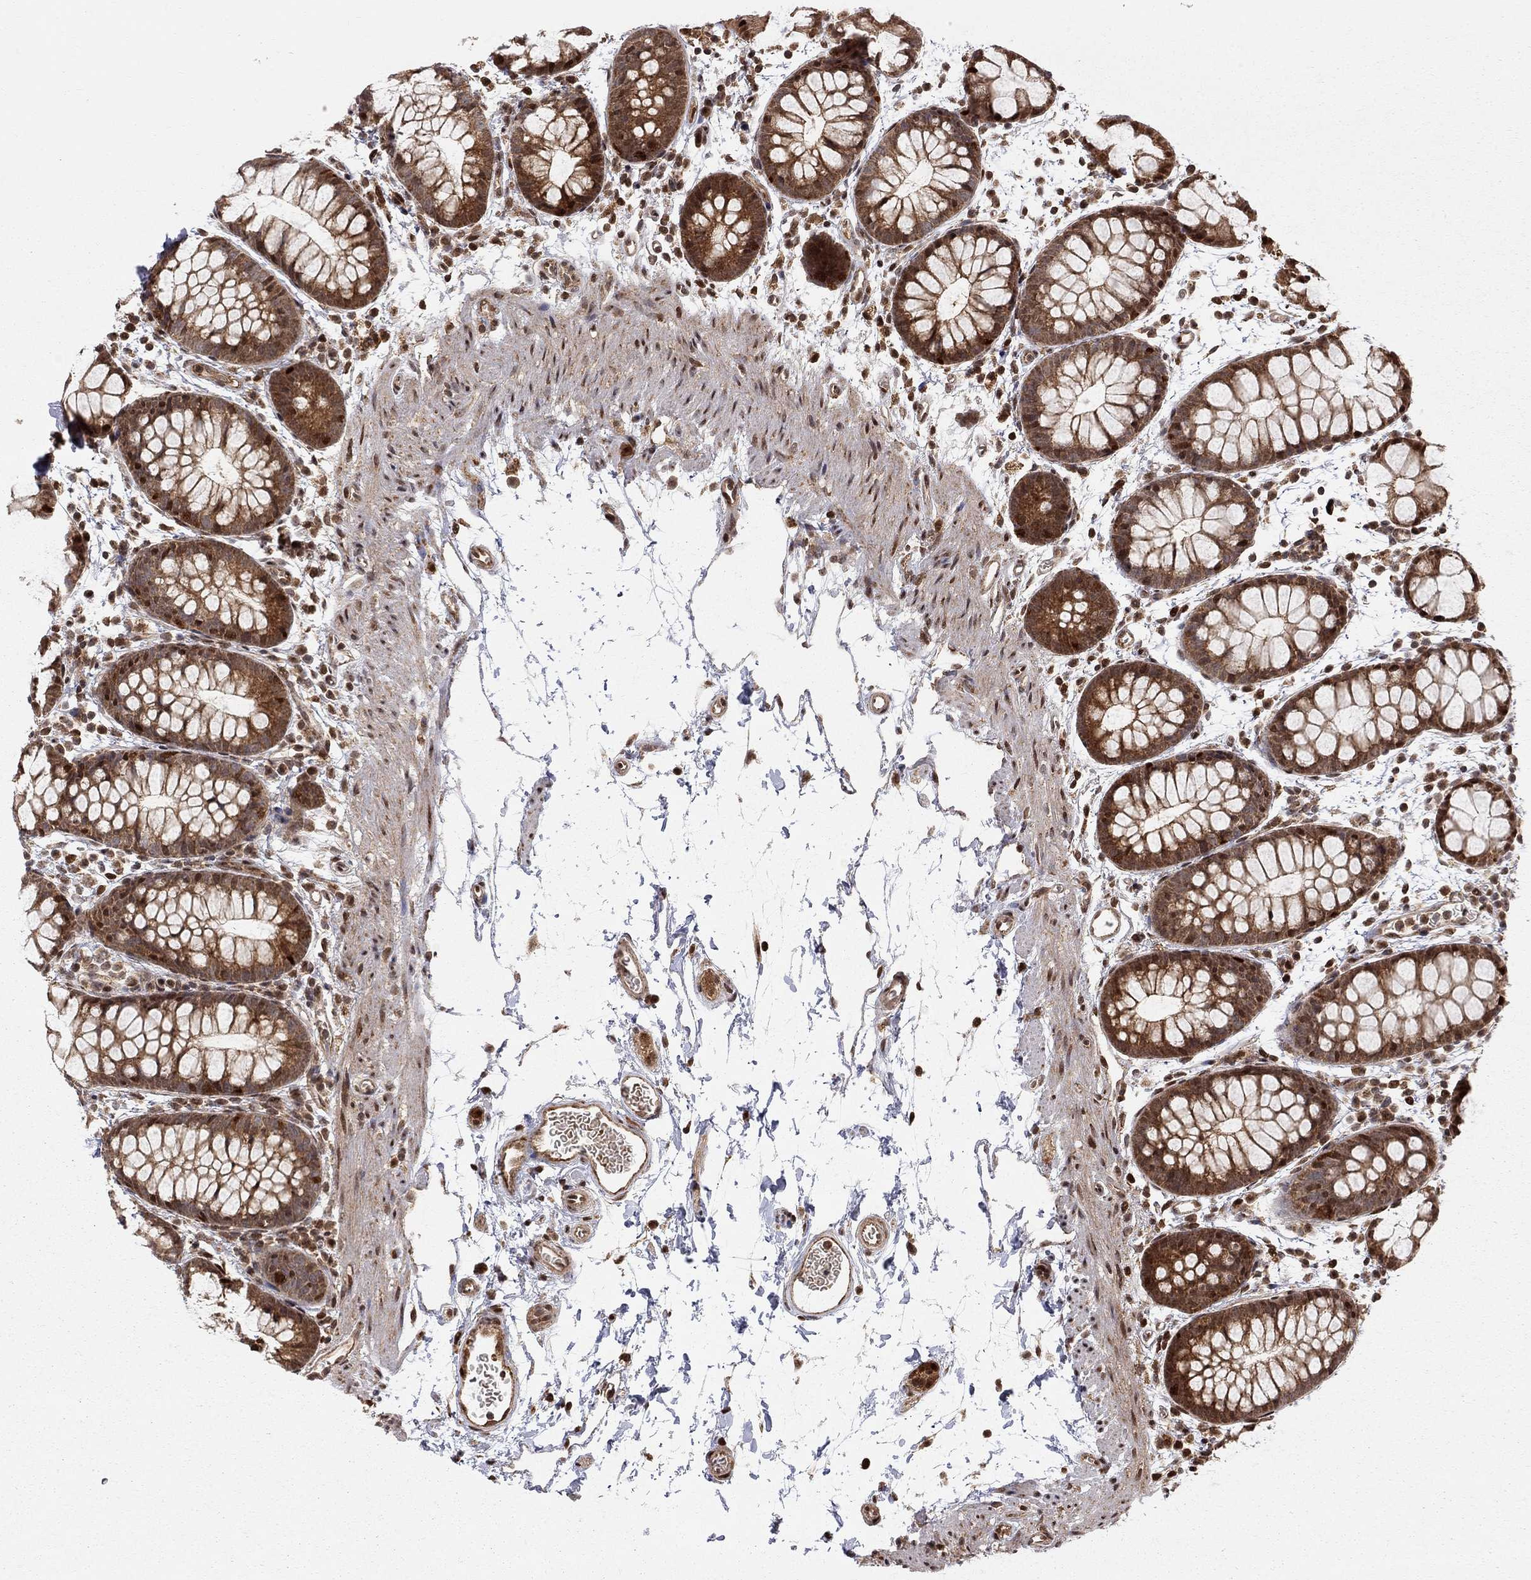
{"staining": {"intensity": "strong", "quantity": "25%-75%", "location": "cytoplasmic/membranous"}, "tissue": "rectum", "cell_type": "Glandular cells", "image_type": "normal", "snomed": [{"axis": "morphology", "description": "Normal tissue, NOS"}, {"axis": "topography", "description": "Rectum"}], "caption": "This is a micrograph of immunohistochemistry (IHC) staining of benign rectum, which shows strong expression in the cytoplasmic/membranous of glandular cells.", "gene": "ELOB", "patient": {"sex": "male", "age": 57}}